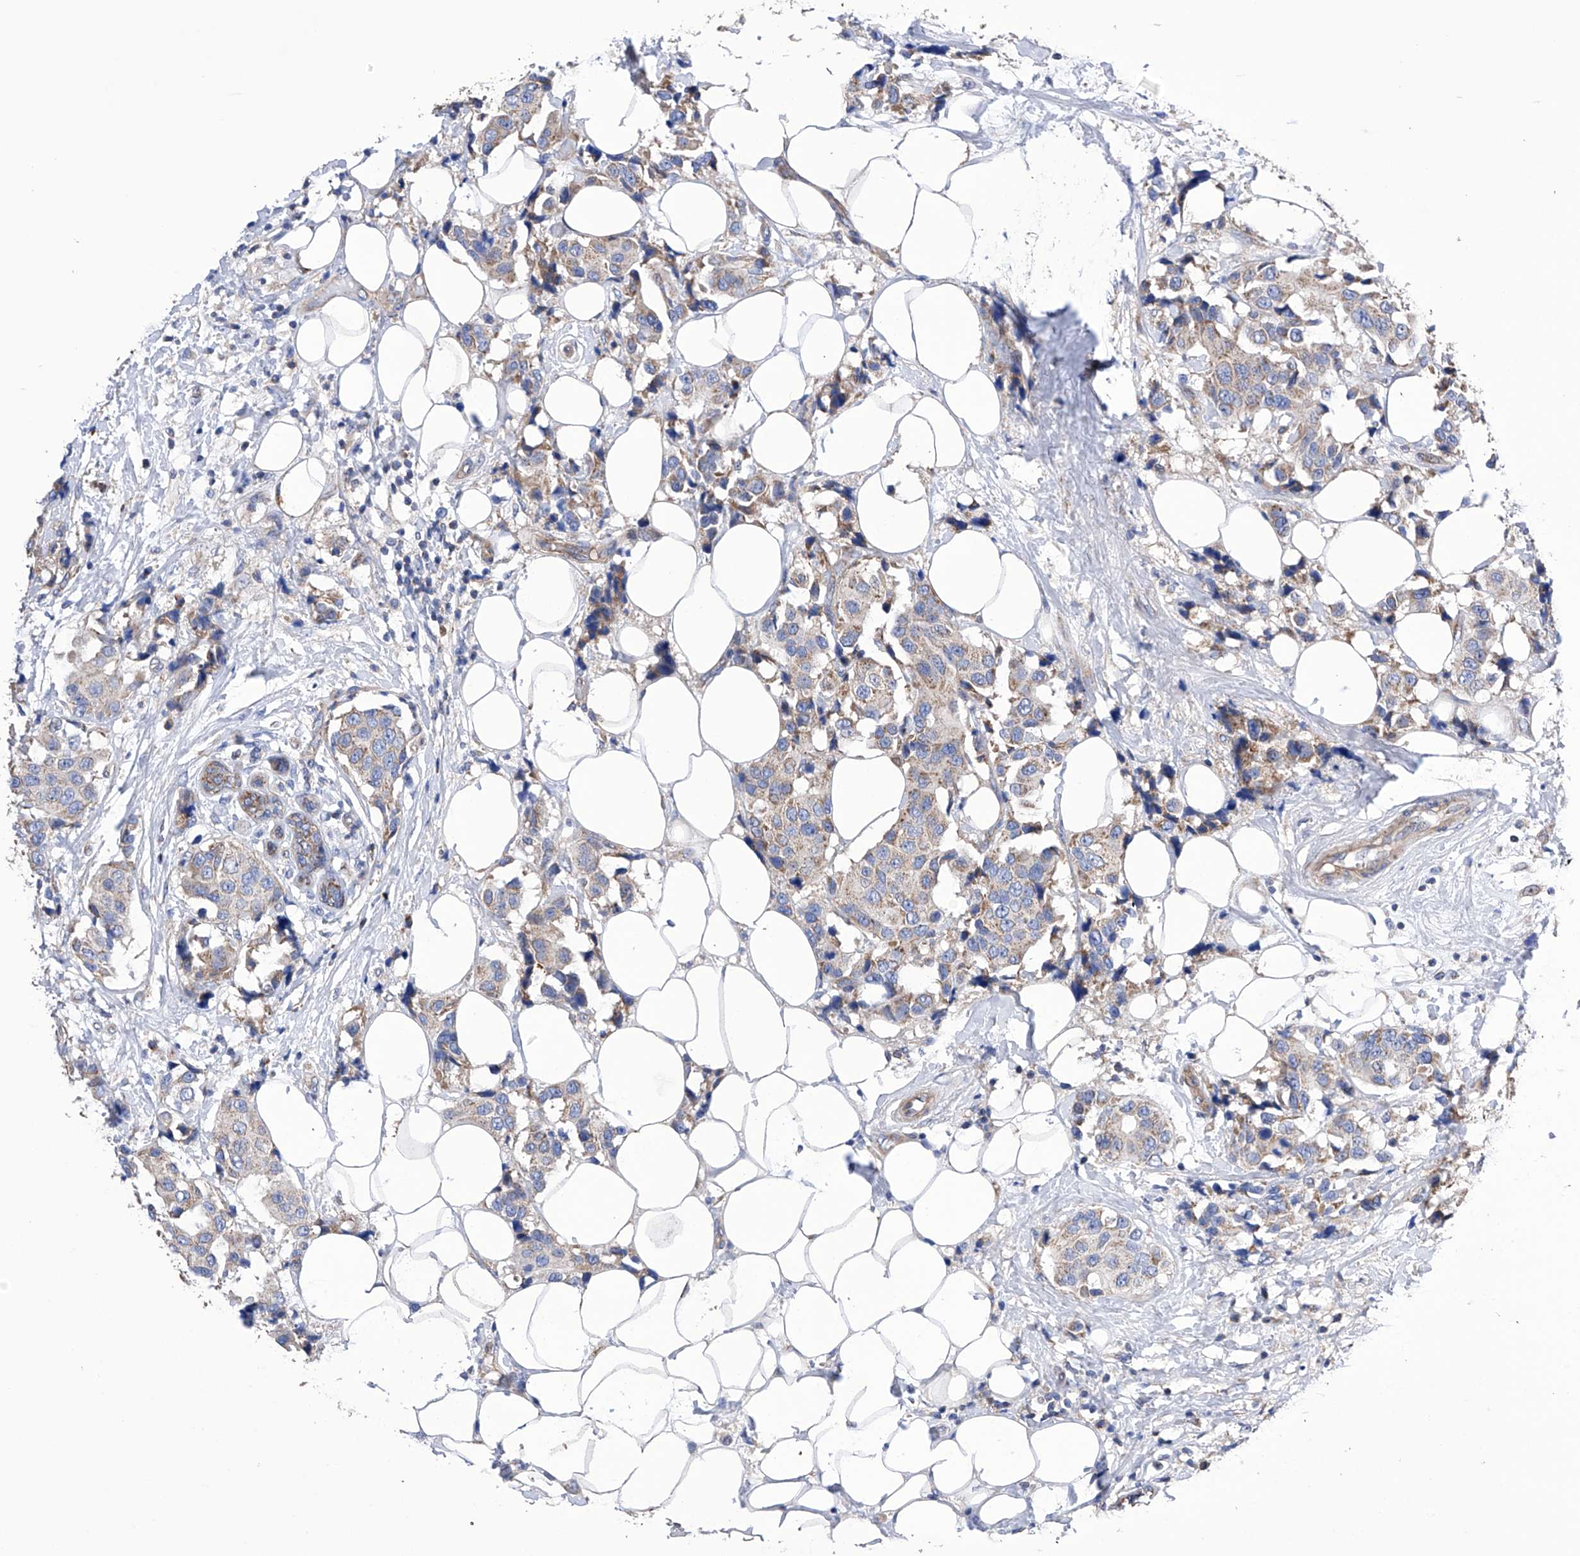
{"staining": {"intensity": "weak", "quantity": "25%-75%", "location": "cytoplasmic/membranous"}, "tissue": "breast cancer", "cell_type": "Tumor cells", "image_type": "cancer", "snomed": [{"axis": "morphology", "description": "Normal tissue, NOS"}, {"axis": "morphology", "description": "Duct carcinoma"}, {"axis": "topography", "description": "Breast"}], "caption": "IHC image of human breast cancer (invasive ductal carcinoma) stained for a protein (brown), which shows low levels of weak cytoplasmic/membranous expression in about 25%-75% of tumor cells.", "gene": "EFCAB2", "patient": {"sex": "female", "age": 39}}